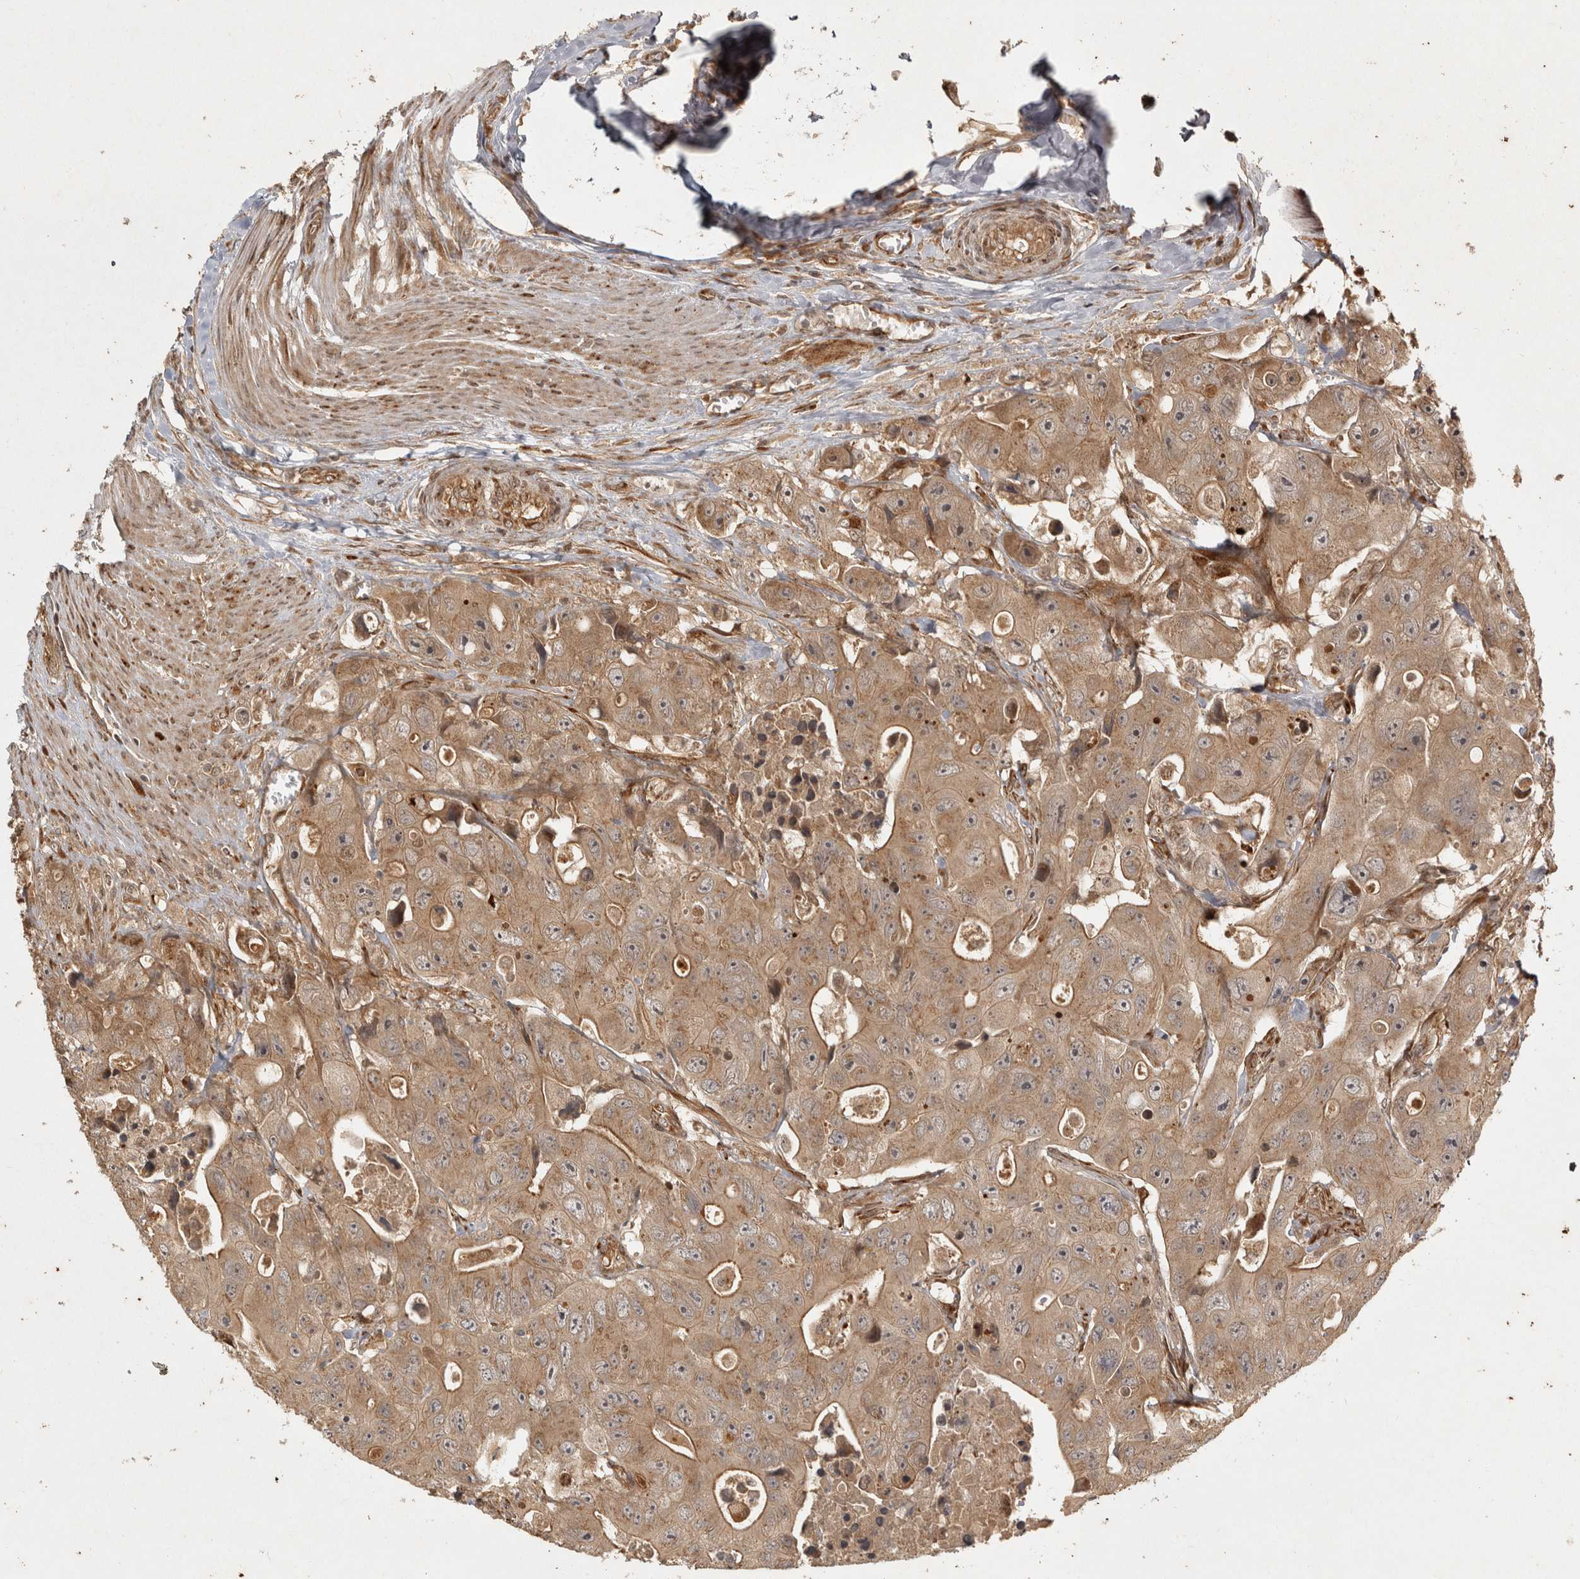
{"staining": {"intensity": "moderate", "quantity": ">75%", "location": "cytoplasmic/membranous"}, "tissue": "colorectal cancer", "cell_type": "Tumor cells", "image_type": "cancer", "snomed": [{"axis": "morphology", "description": "Adenocarcinoma, NOS"}, {"axis": "topography", "description": "Colon"}], "caption": "IHC of adenocarcinoma (colorectal) displays medium levels of moderate cytoplasmic/membranous expression in about >75% of tumor cells. (IHC, brightfield microscopy, high magnification).", "gene": "CAMSAP2", "patient": {"sex": "female", "age": 46}}